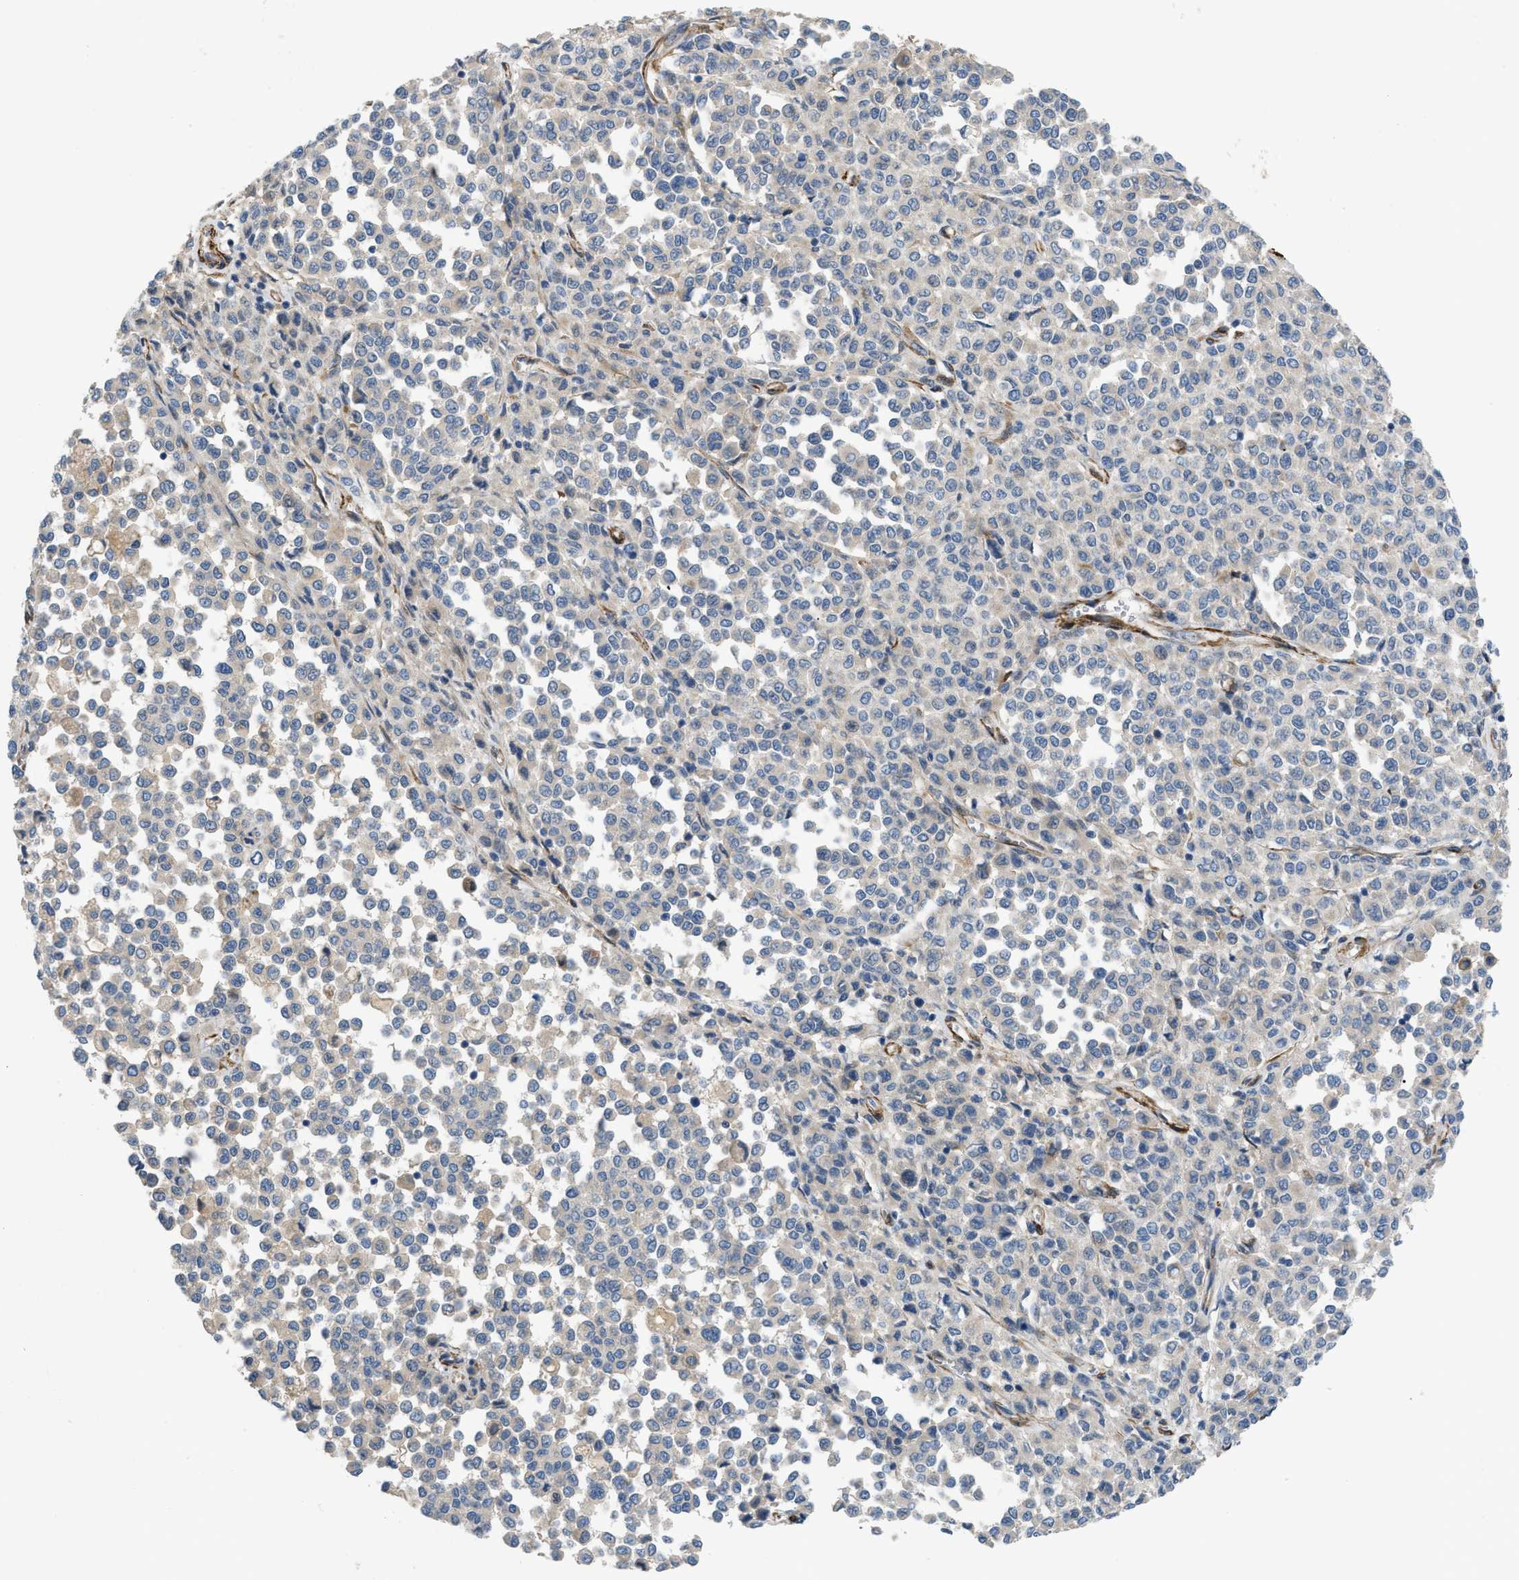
{"staining": {"intensity": "negative", "quantity": "none", "location": "none"}, "tissue": "melanoma", "cell_type": "Tumor cells", "image_type": "cancer", "snomed": [{"axis": "morphology", "description": "Malignant melanoma, Metastatic site"}, {"axis": "topography", "description": "Pancreas"}], "caption": "Photomicrograph shows no protein expression in tumor cells of malignant melanoma (metastatic site) tissue.", "gene": "BMPR1A", "patient": {"sex": "female", "age": 30}}